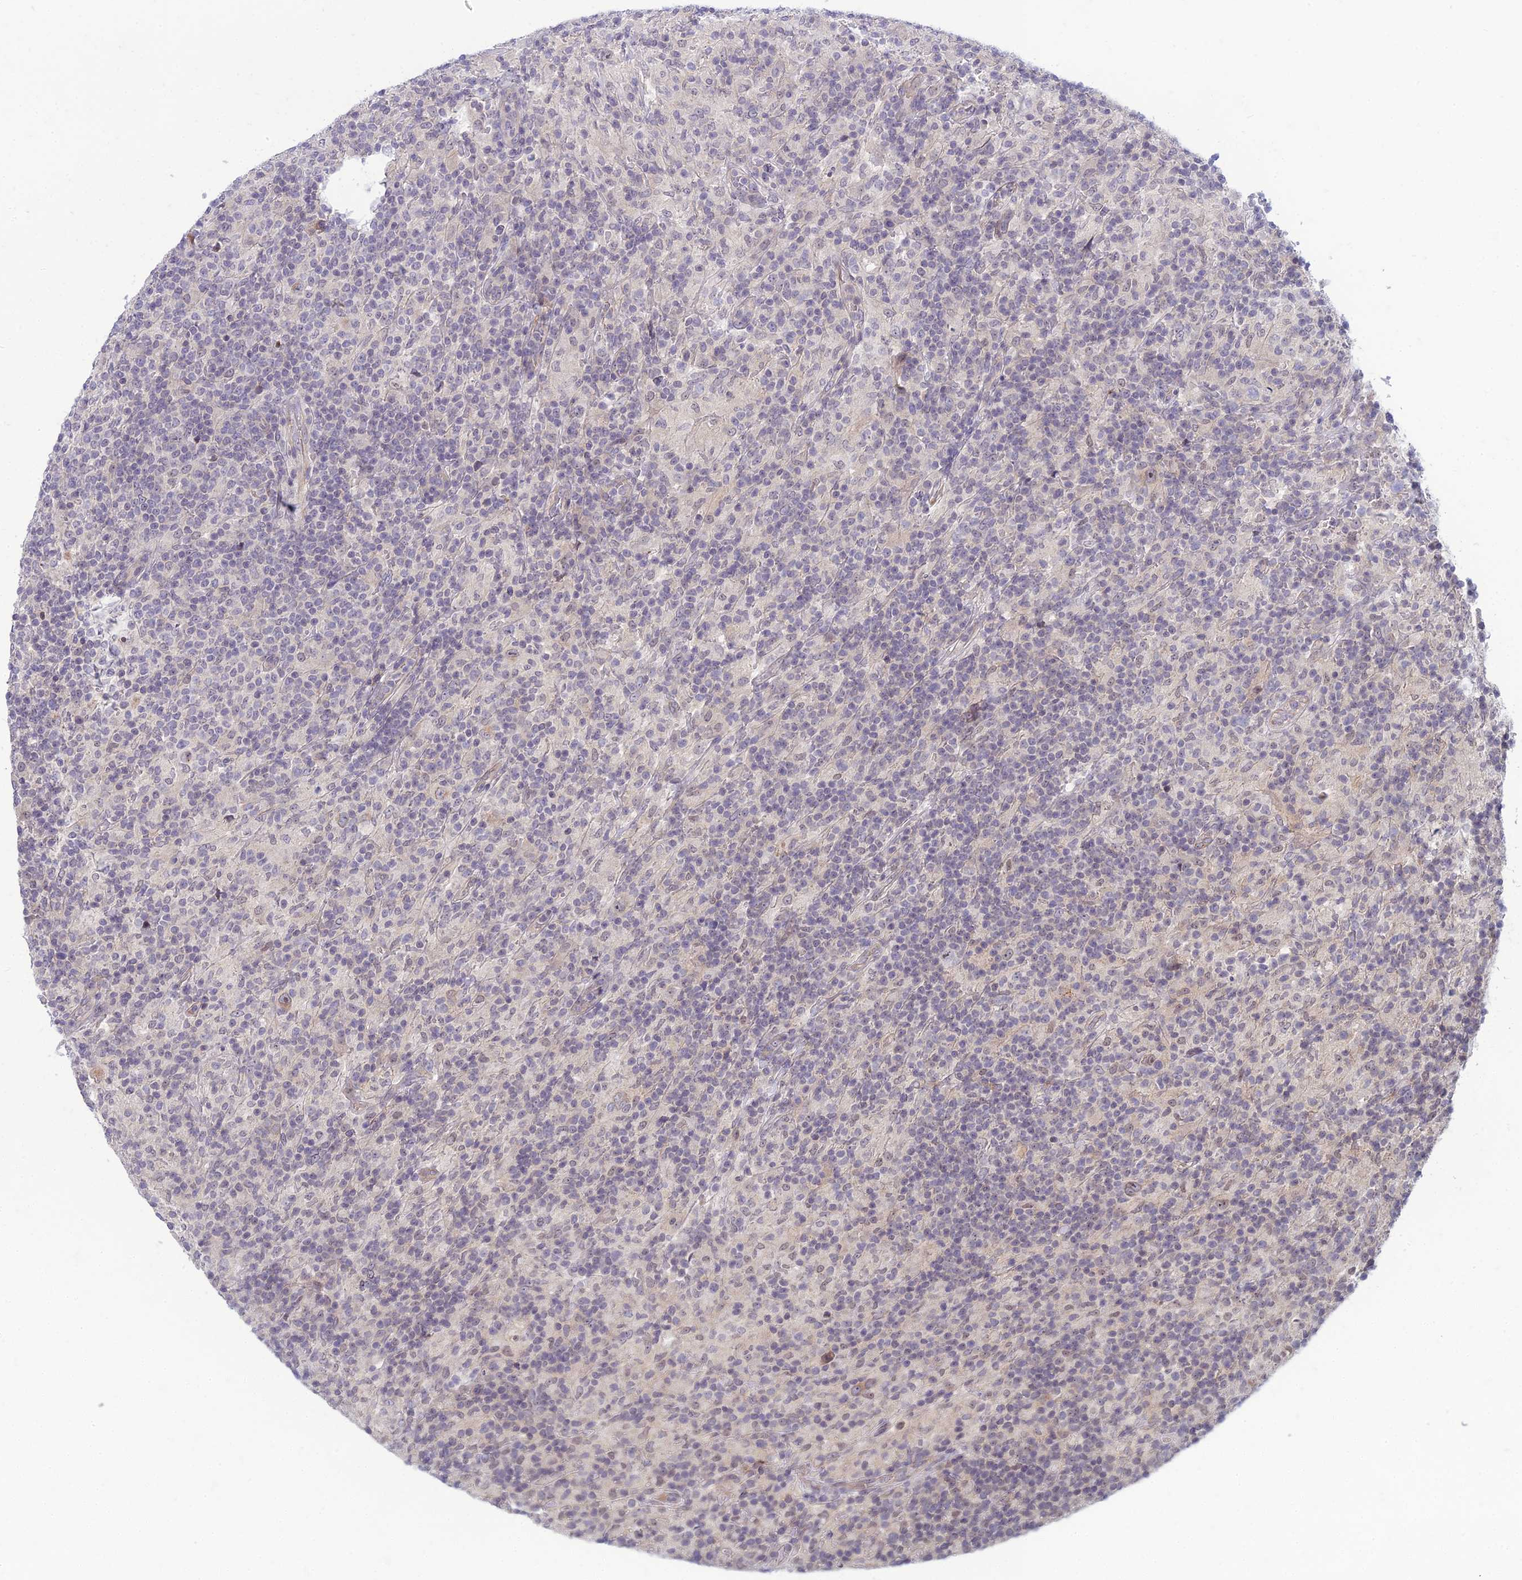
{"staining": {"intensity": "weak", "quantity": "<25%", "location": "cytoplasmic/membranous"}, "tissue": "lymphoma", "cell_type": "Tumor cells", "image_type": "cancer", "snomed": [{"axis": "morphology", "description": "Hodgkin's disease, NOS"}, {"axis": "topography", "description": "Lymph node"}], "caption": "This is an immunohistochemistry photomicrograph of human Hodgkin's disease. There is no staining in tumor cells.", "gene": "DTX2", "patient": {"sex": "male", "age": 70}}